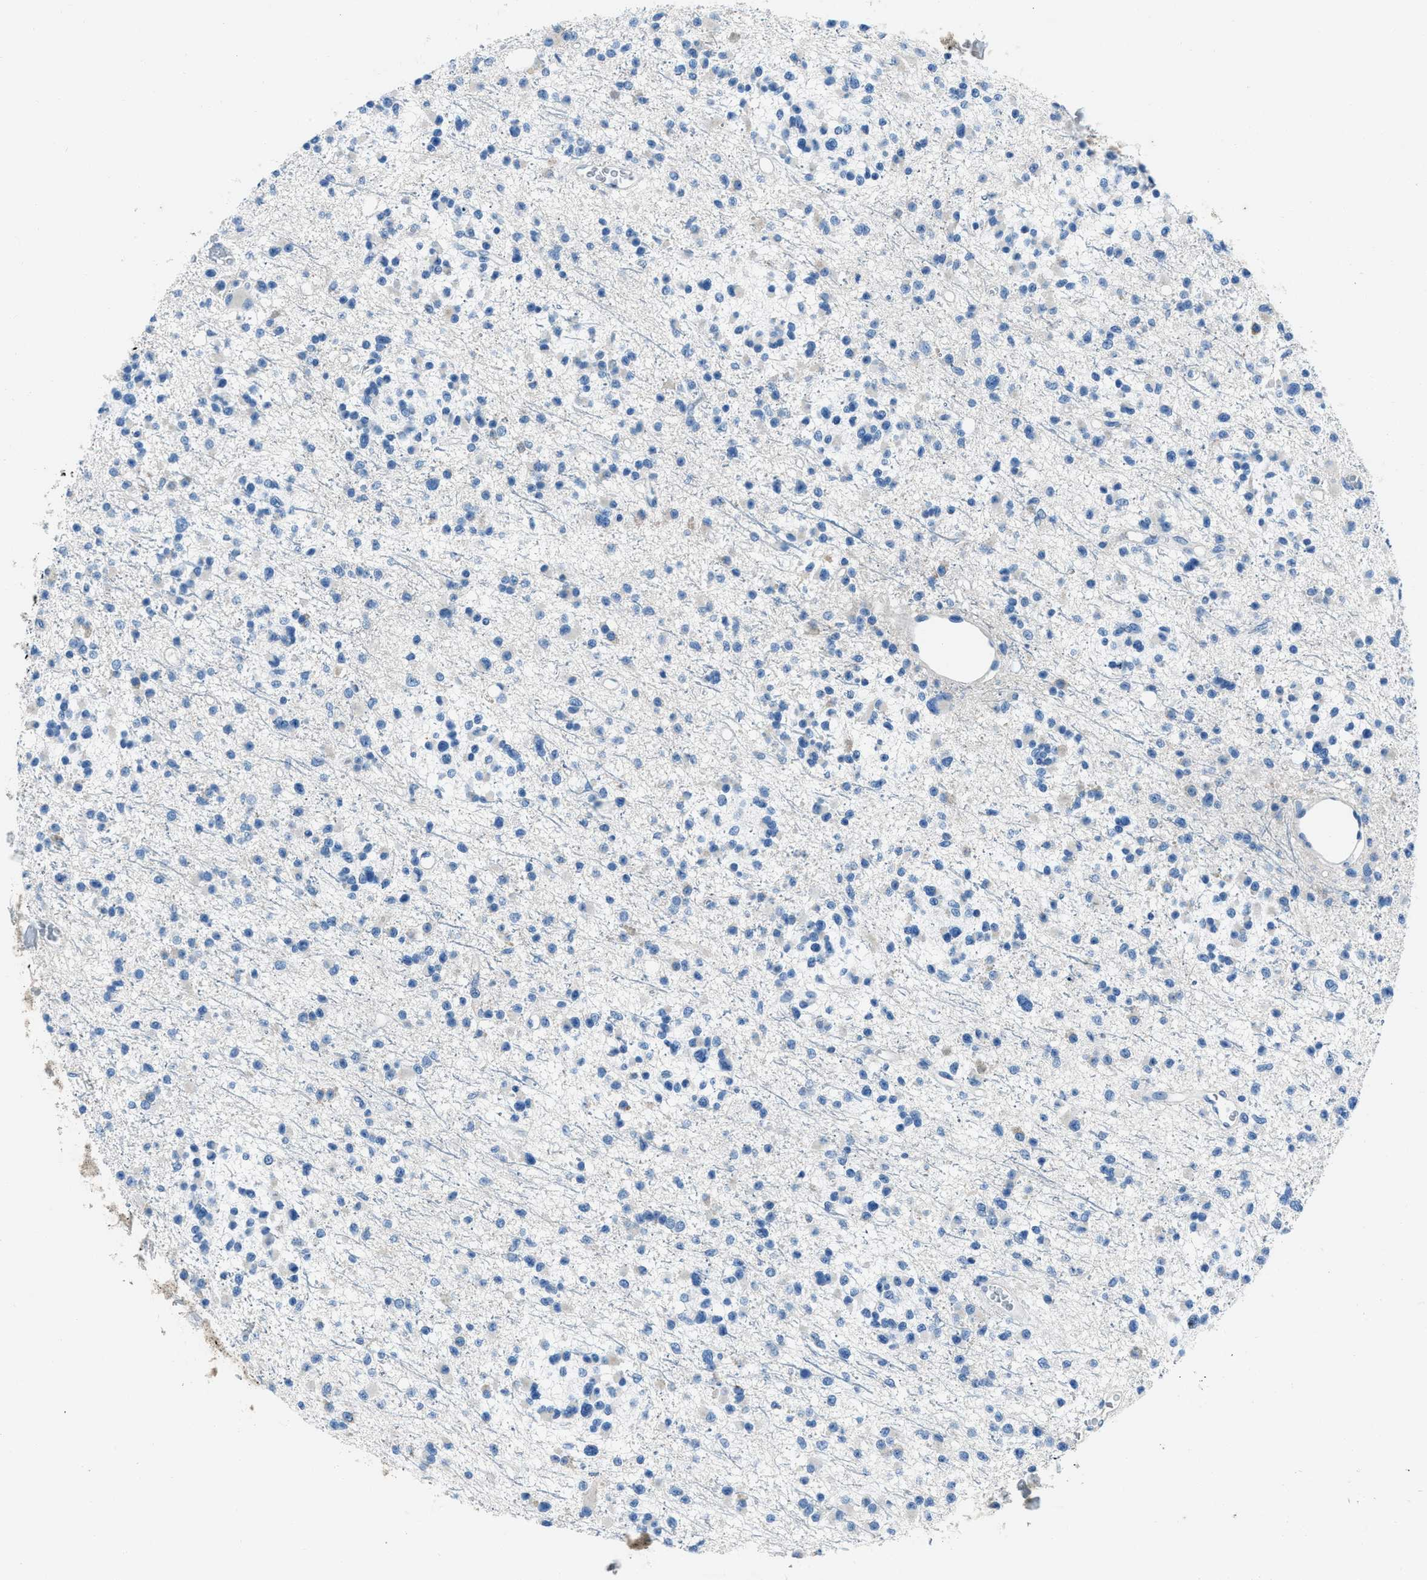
{"staining": {"intensity": "negative", "quantity": "none", "location": "none"}, "tissue": "glioma", "cell_type": "Tumor cells", "image_type": "cancer", "snomed": [{"axis": "morphology", "description": "Glioma, malignant, Low grade"}, {"axis": "topography", "description": "Brain"}], "caption": "The image exhibits no significant expression in tumor cells of malignant glioma (low-grade). (Stains: DAB (3,3'-diaminobenzidine) IHC with hematoxylin counter stain, Microscopy: brightfield microscopy at high magnification).", "gene": "AMACR", "patient": {"sex": "female", "age": 22}}